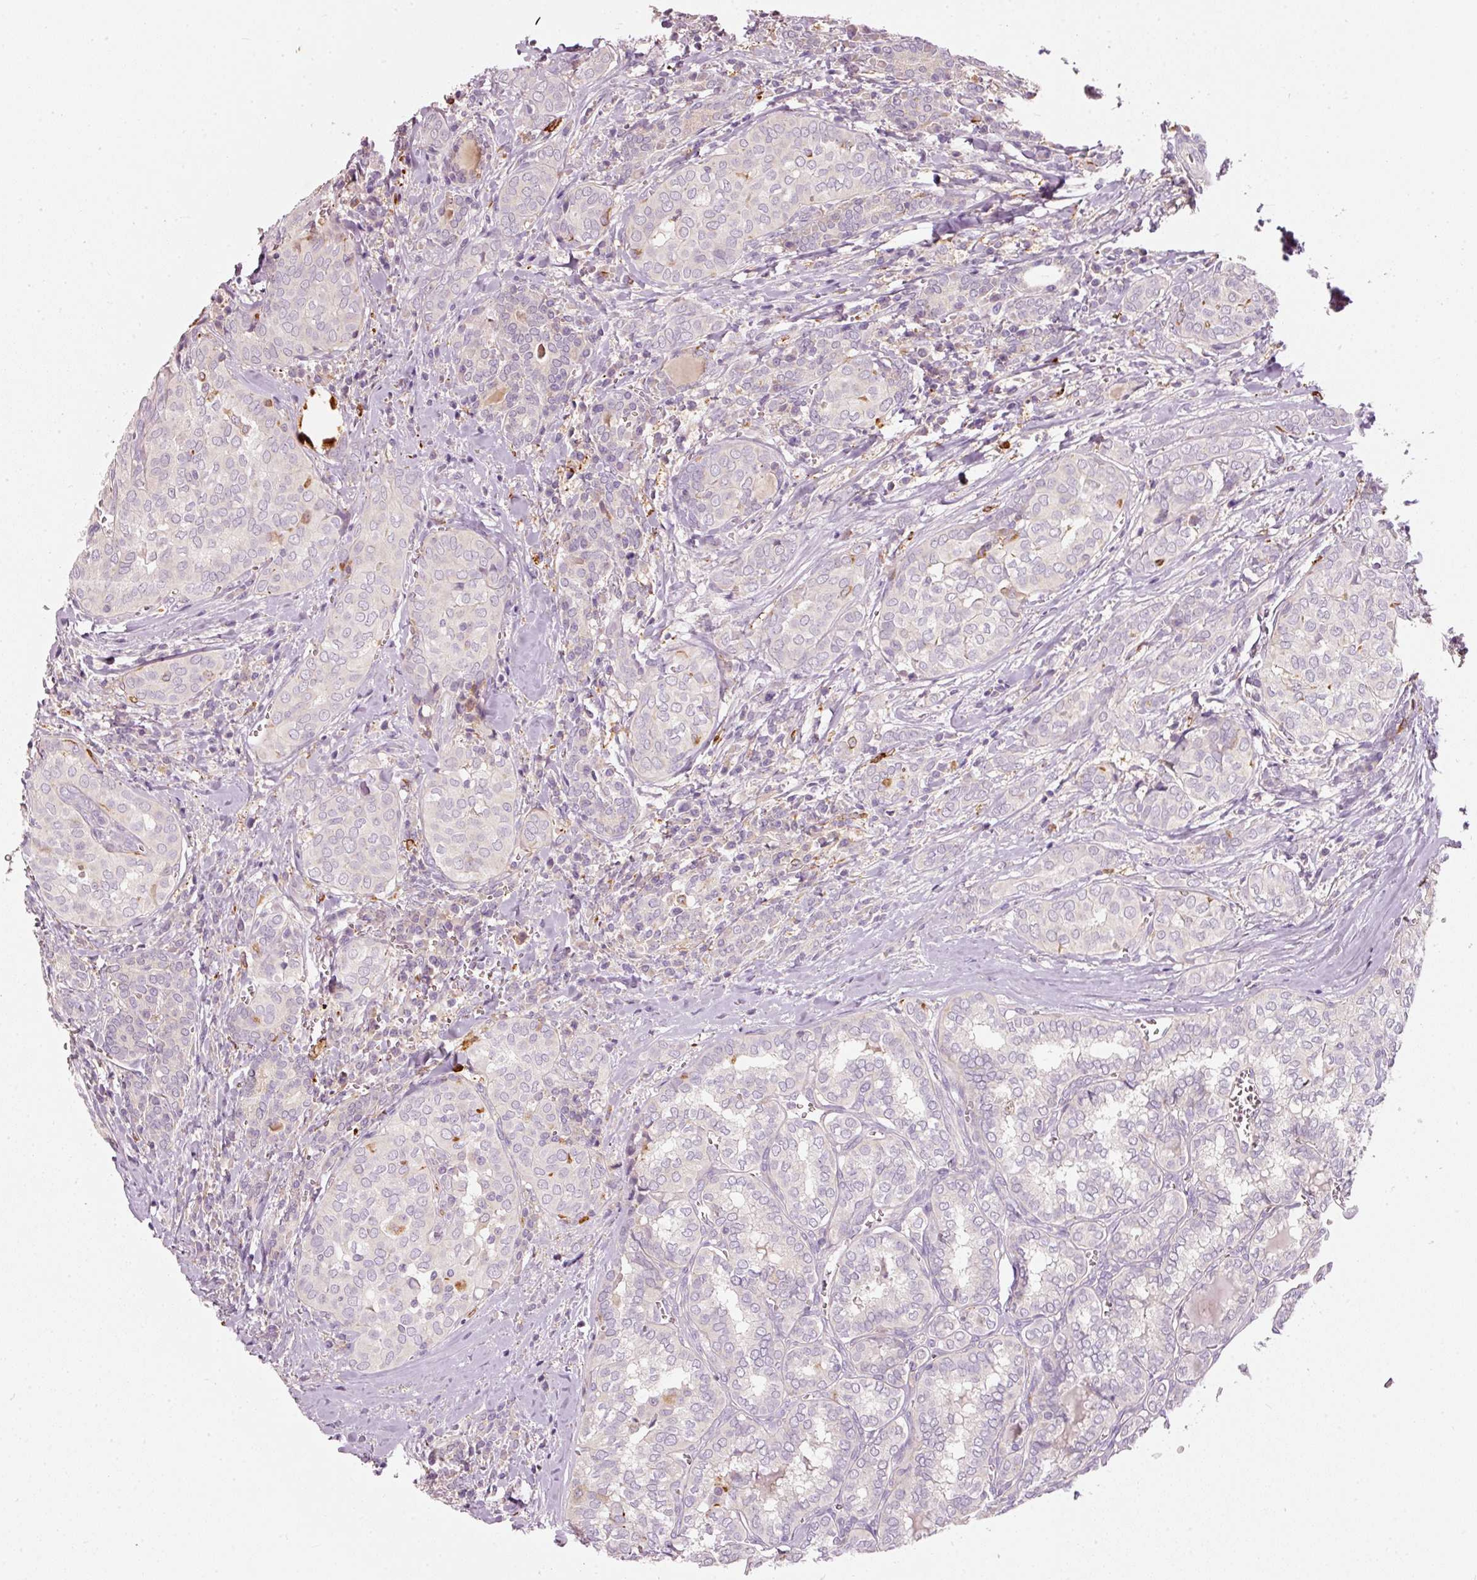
{"staining": {"intensity": "negative", "quantity": "none", "location": "none"}, "tissue": "thyroid cancer", "cell_type": "Tumor cells", "image_type": "cancer", "snomed": [{"axis": "morphology", "description": "Papillary adenocarcinoma, NOS"}, {"axis": "topography", "description": "Thyroid gland"}], "caption": "Protein analysis of thyroid cancer demonstrates no significant staining in tumor cells.", "gene": "KLHL21", "patient": {"sex": "female", "age": 30}}